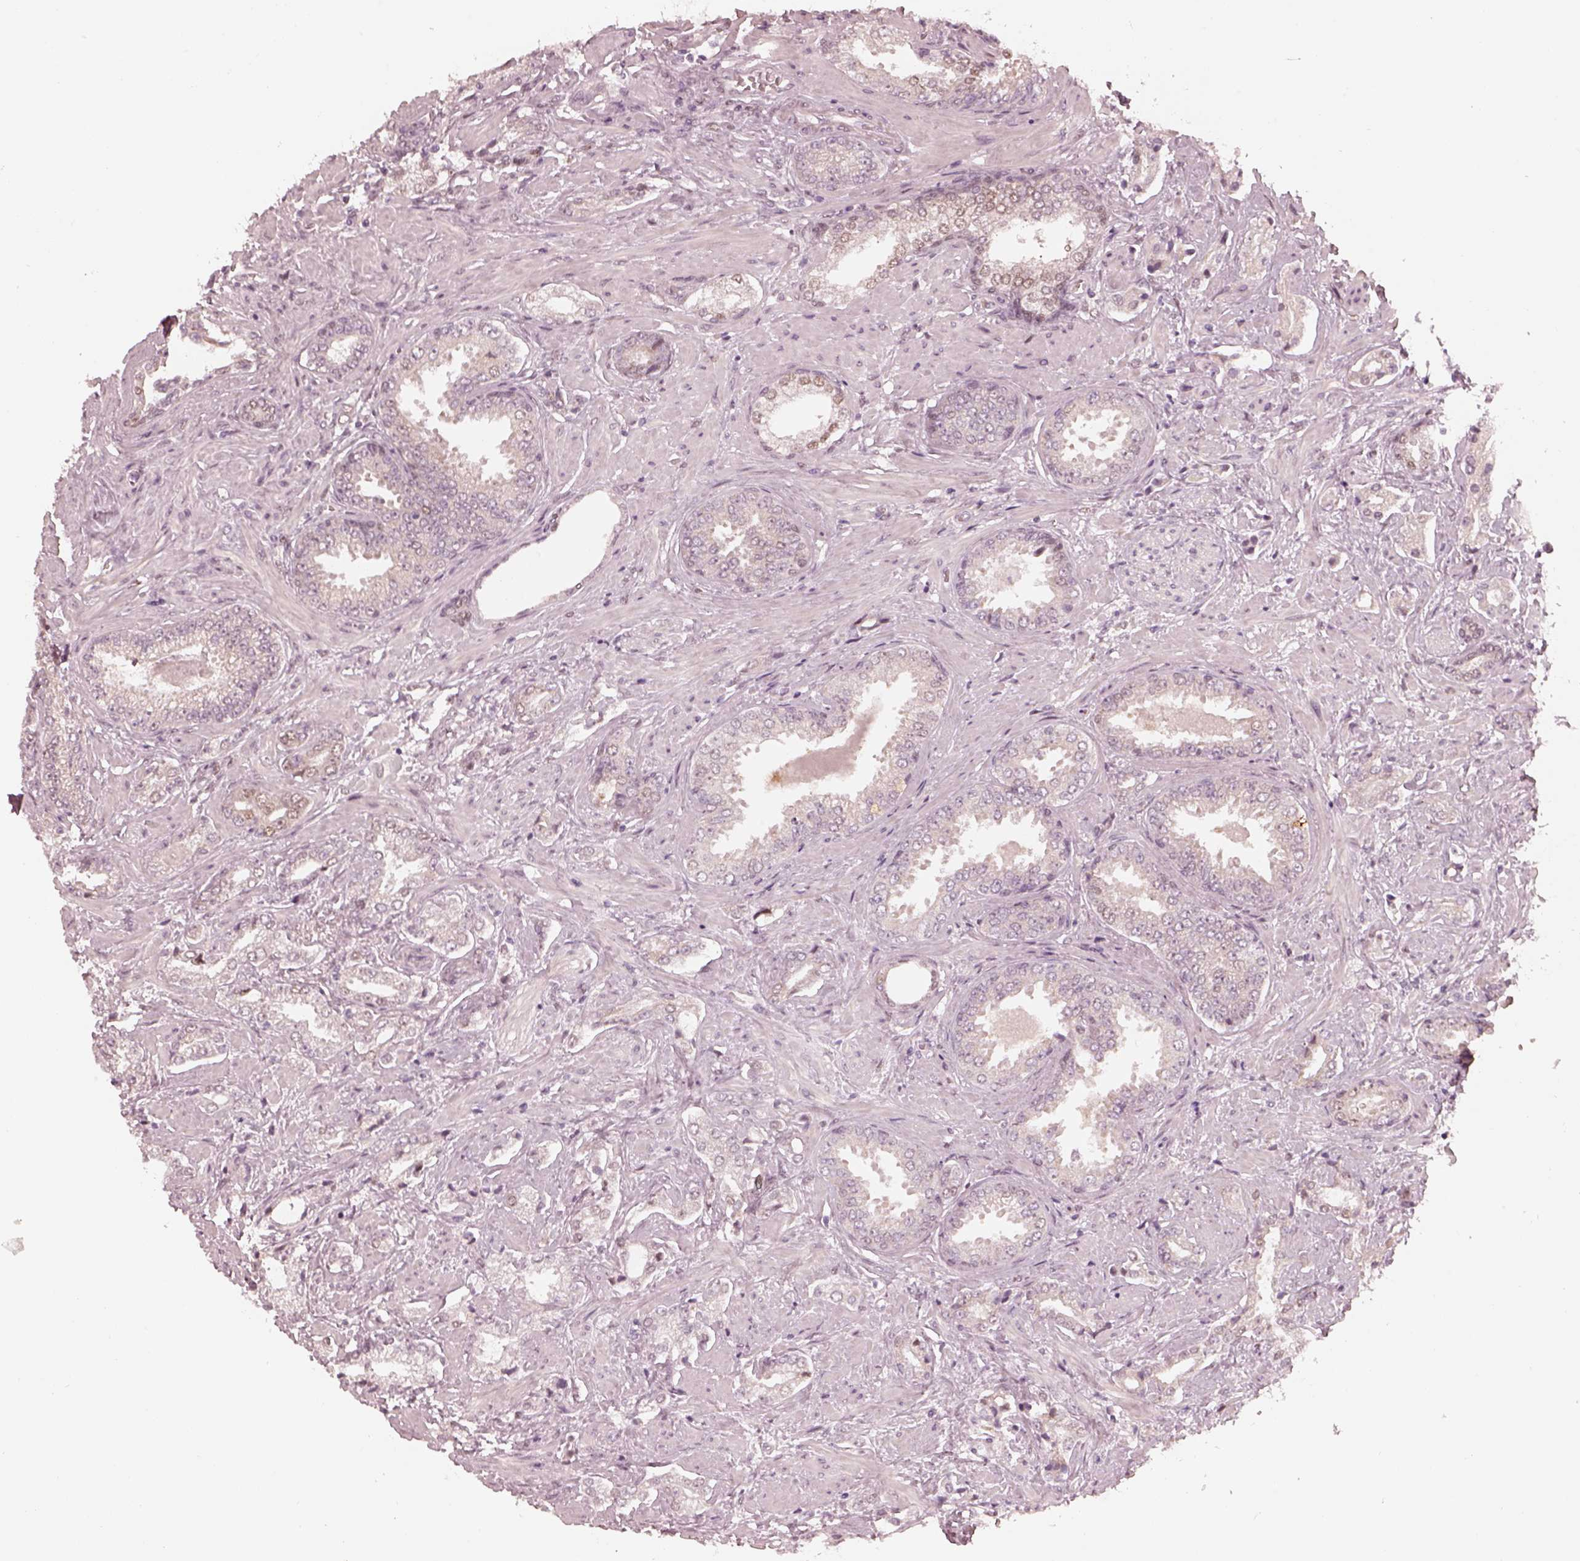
{"staining": {"intensity": "negative", "quantity": "none", "location": "none"}, "tissue": "prostate cancer", "cell_type": "Tumor cells", "image_type": "cancer", "snomed": [{"axis": "morphology", "description": "Adenocarcinoma, Low grade"}, {"axis": "topography", "description": "Prostate"}], "caption": "Immunohistochemistry micrograph of neoplastic tissue: human low-grade adenocarcinoma (prostate) stained with DAB displays no significant protein staining in tumor cells.", "gene": "IQCB1", "patient": {"sex": "male", "age": 61}}